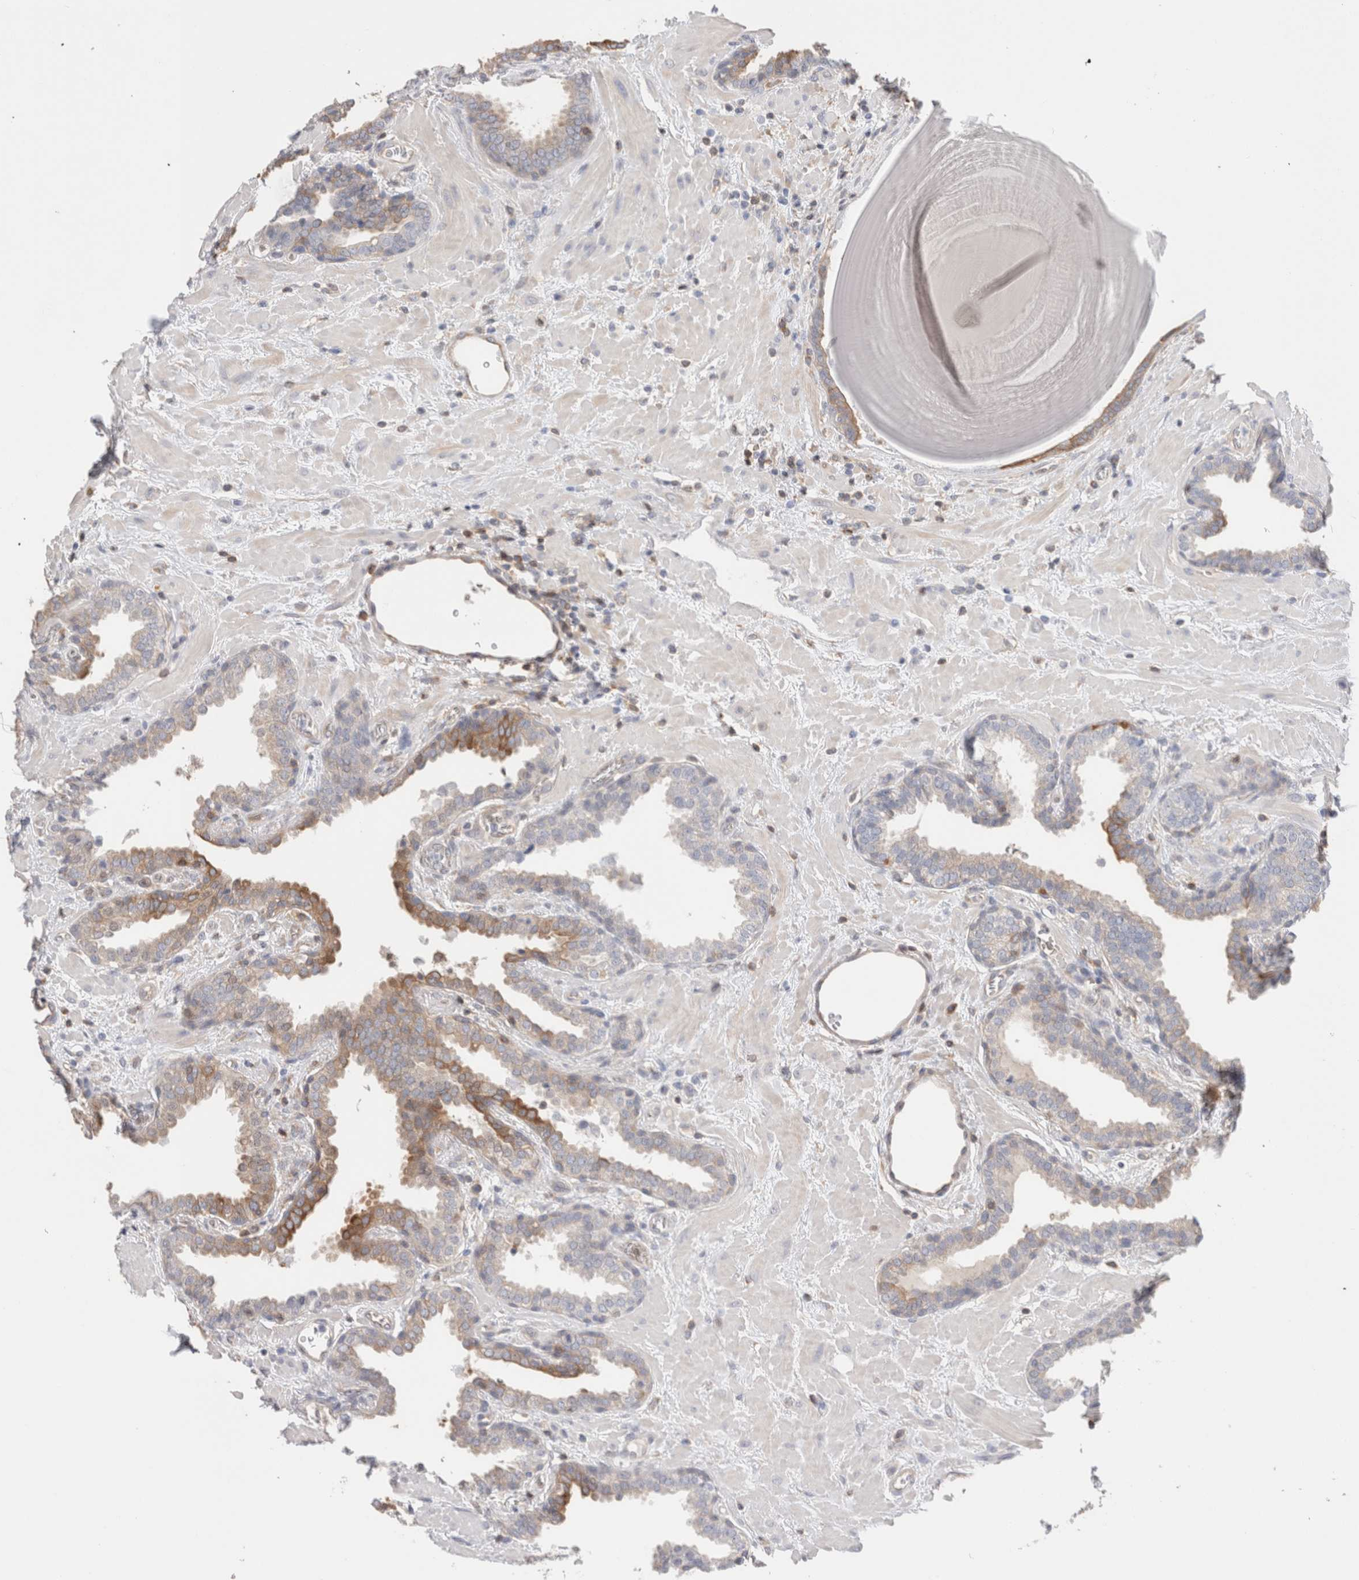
{"staining": {"intensity": "moderate", "quantity": "<25%", "location": "cytoplasmic/membranous"}, "tissue": "prostate", "cell_type": "Glandular cells", "image_type": "normal", "snomed": [{"axis": "morphology", "description": "Normal tissue, NOS"}, {"axis": "topography", "description": "Prostate"}], "caption": "A low amount of moderate cytoplasmic/membranous staining is present in about <25% of glandular cells in unremarkable prostate.", "gene": "CAPN2", "patient": {"sex": "male", "age": 51}}